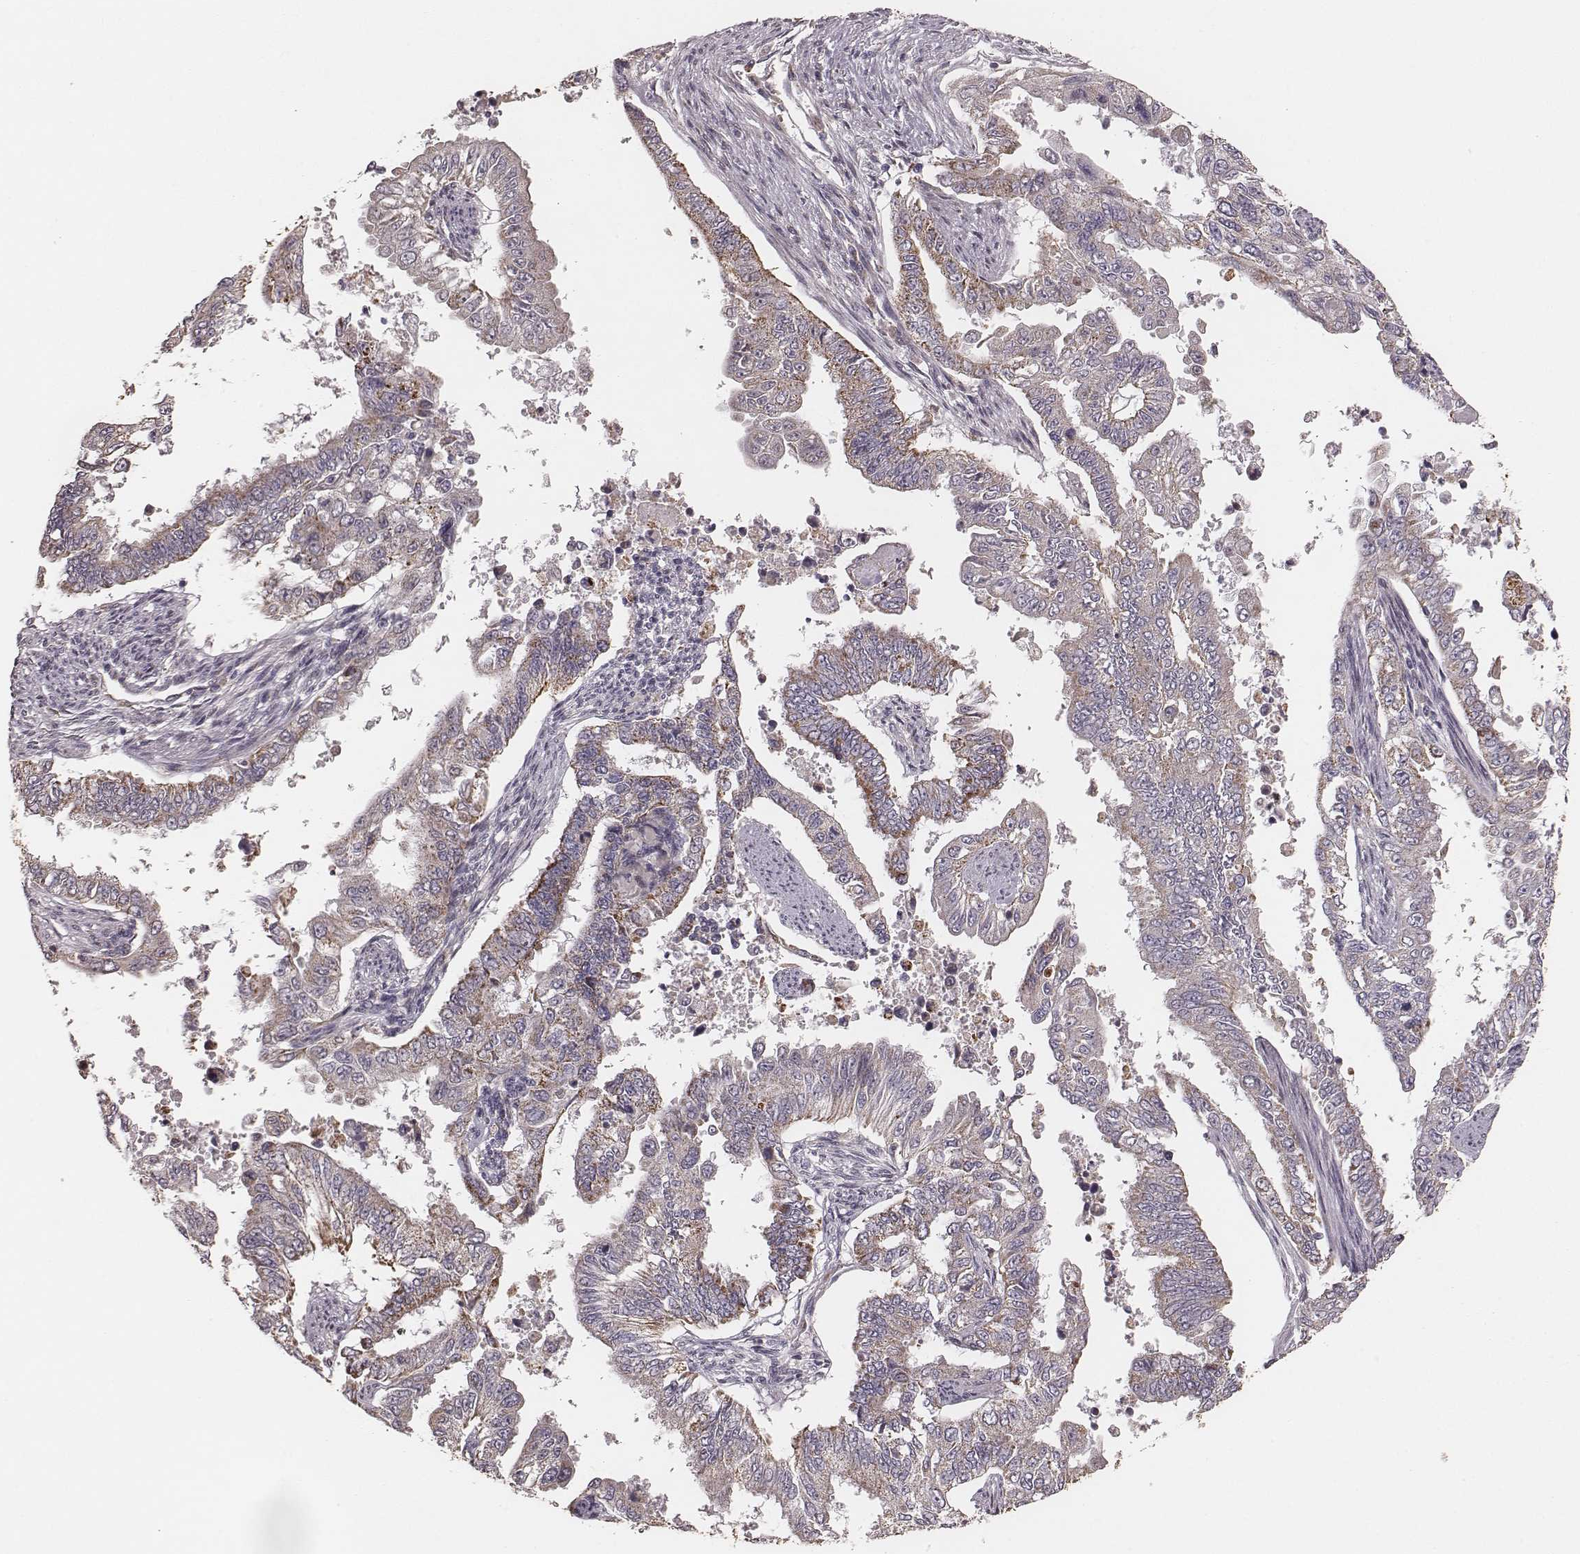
{"staining": {"intensity": "moderate", "quantity": ">75%", "location": "cytoplasmic/membranous"}, "tissue": "endometrial cancer", "cell_type": "Tumor cells", "image_type": "cancer", "snomed": [{"axis": "morphology", "description": "Adenocarcinoma, NOS"}, {"axis": "topography", "description": "Uterus"}], "caption": "Protein expression analysis of endometrial cancer (adenocarcinoma) demonstrates moderate cytoplasmic/membranous expression in about >75% of tumor cells. (Stains: DAB in brown, nuclei in blue, Microscopy: brightfield microscopy at high magnification).", "gene": "TUFM", "patient": {"sex": "female", "age": 59}}